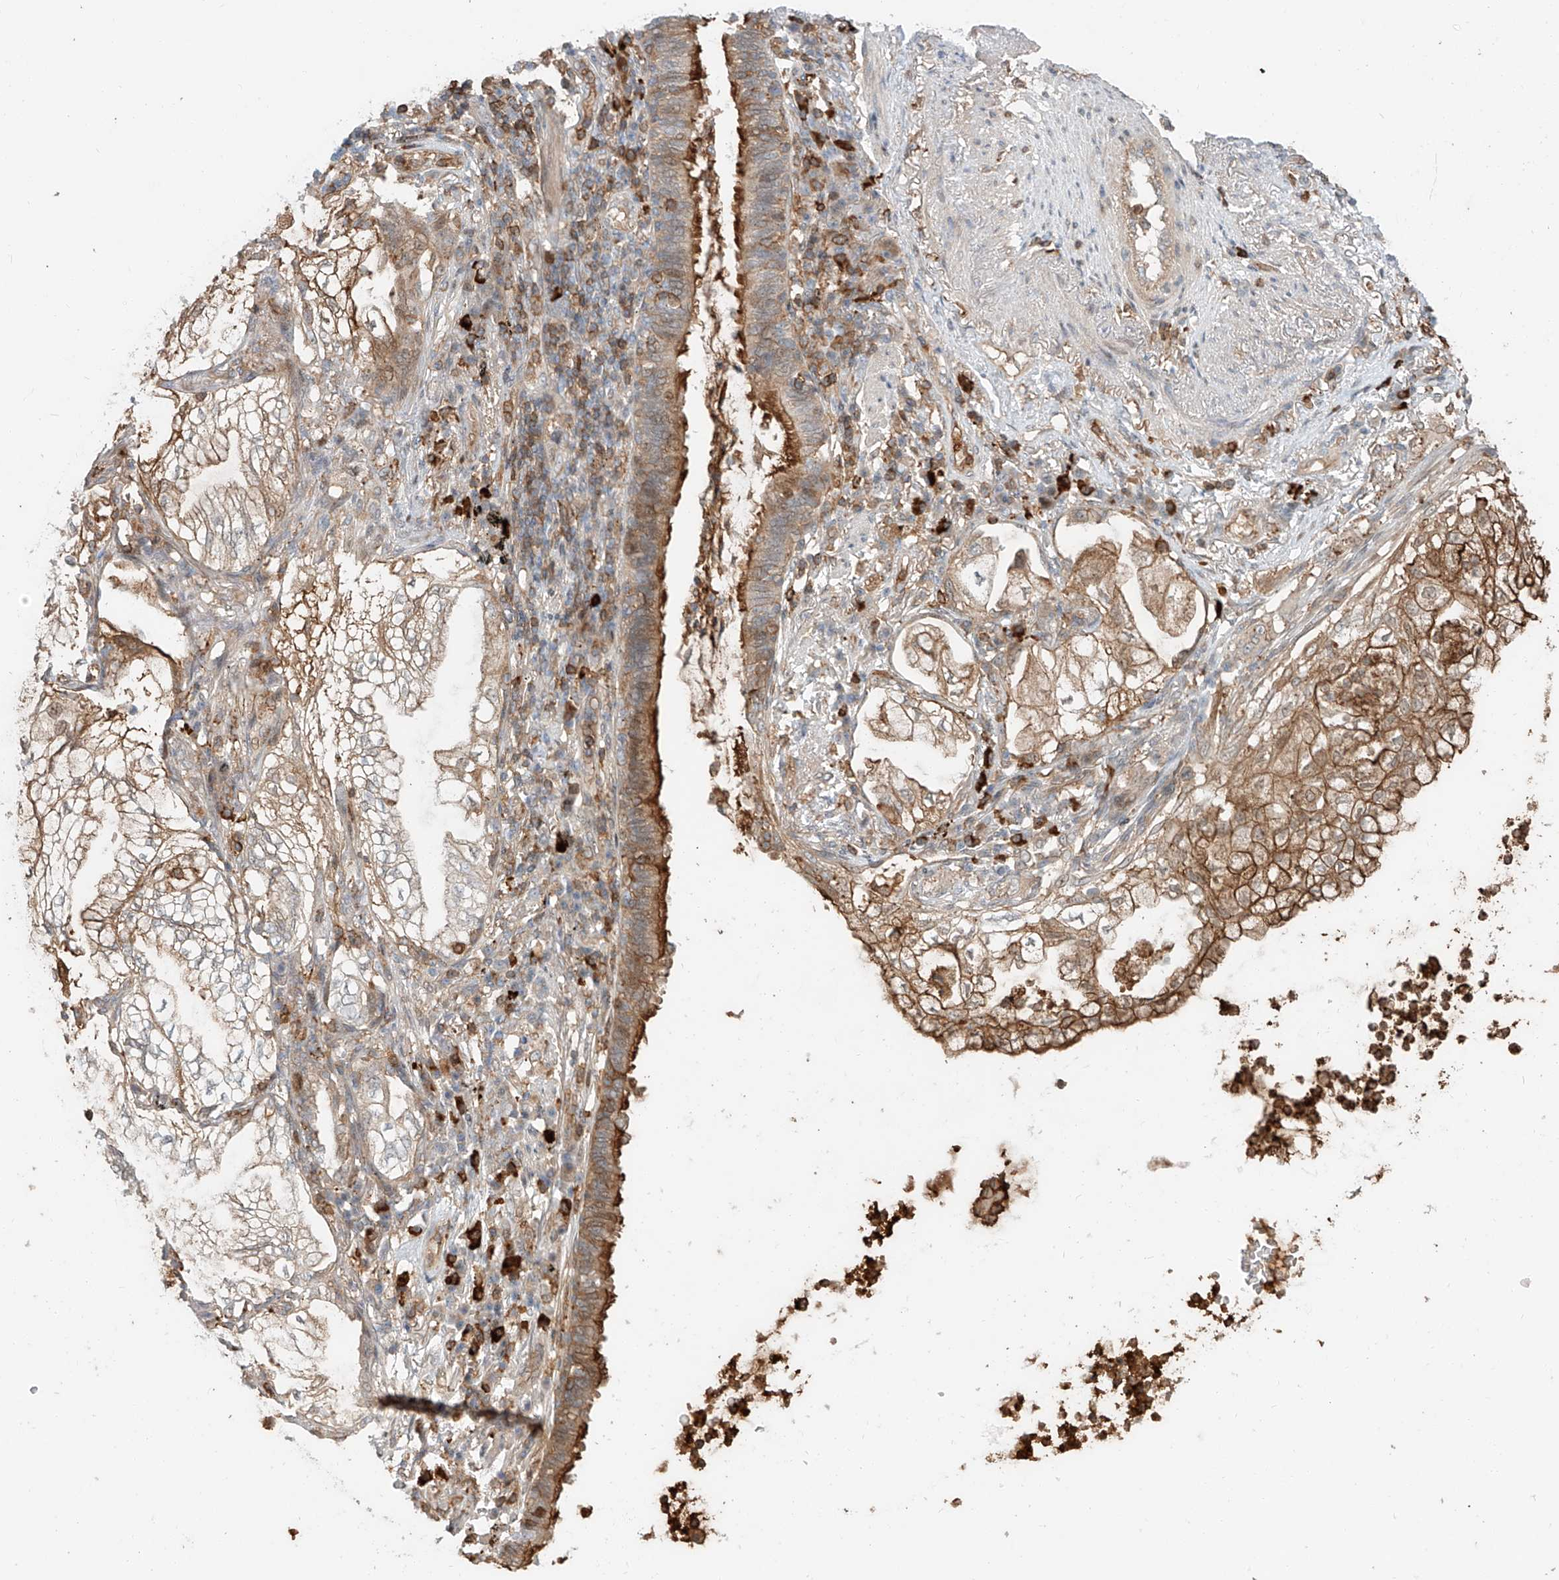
{"staining": {"intensity": "moderate", "quantity": ">75%", "location": "cytoplasmic/membranous"}, "tissue": "lung cancer", "cell_type": "Tumor cells", "image_type": "cancer", "snomed": [{"axis": "morphology", "description": "Adenocarcinoma, NOS"}, {"axis": "topography", "description": "Lung"}], "caption": "Human adenocarcinoma (lung) stained with a protein marker shows moderate staining in tumor cells.", "gene": "CEP162", "patient": {"sex": "female", "age": 70}}